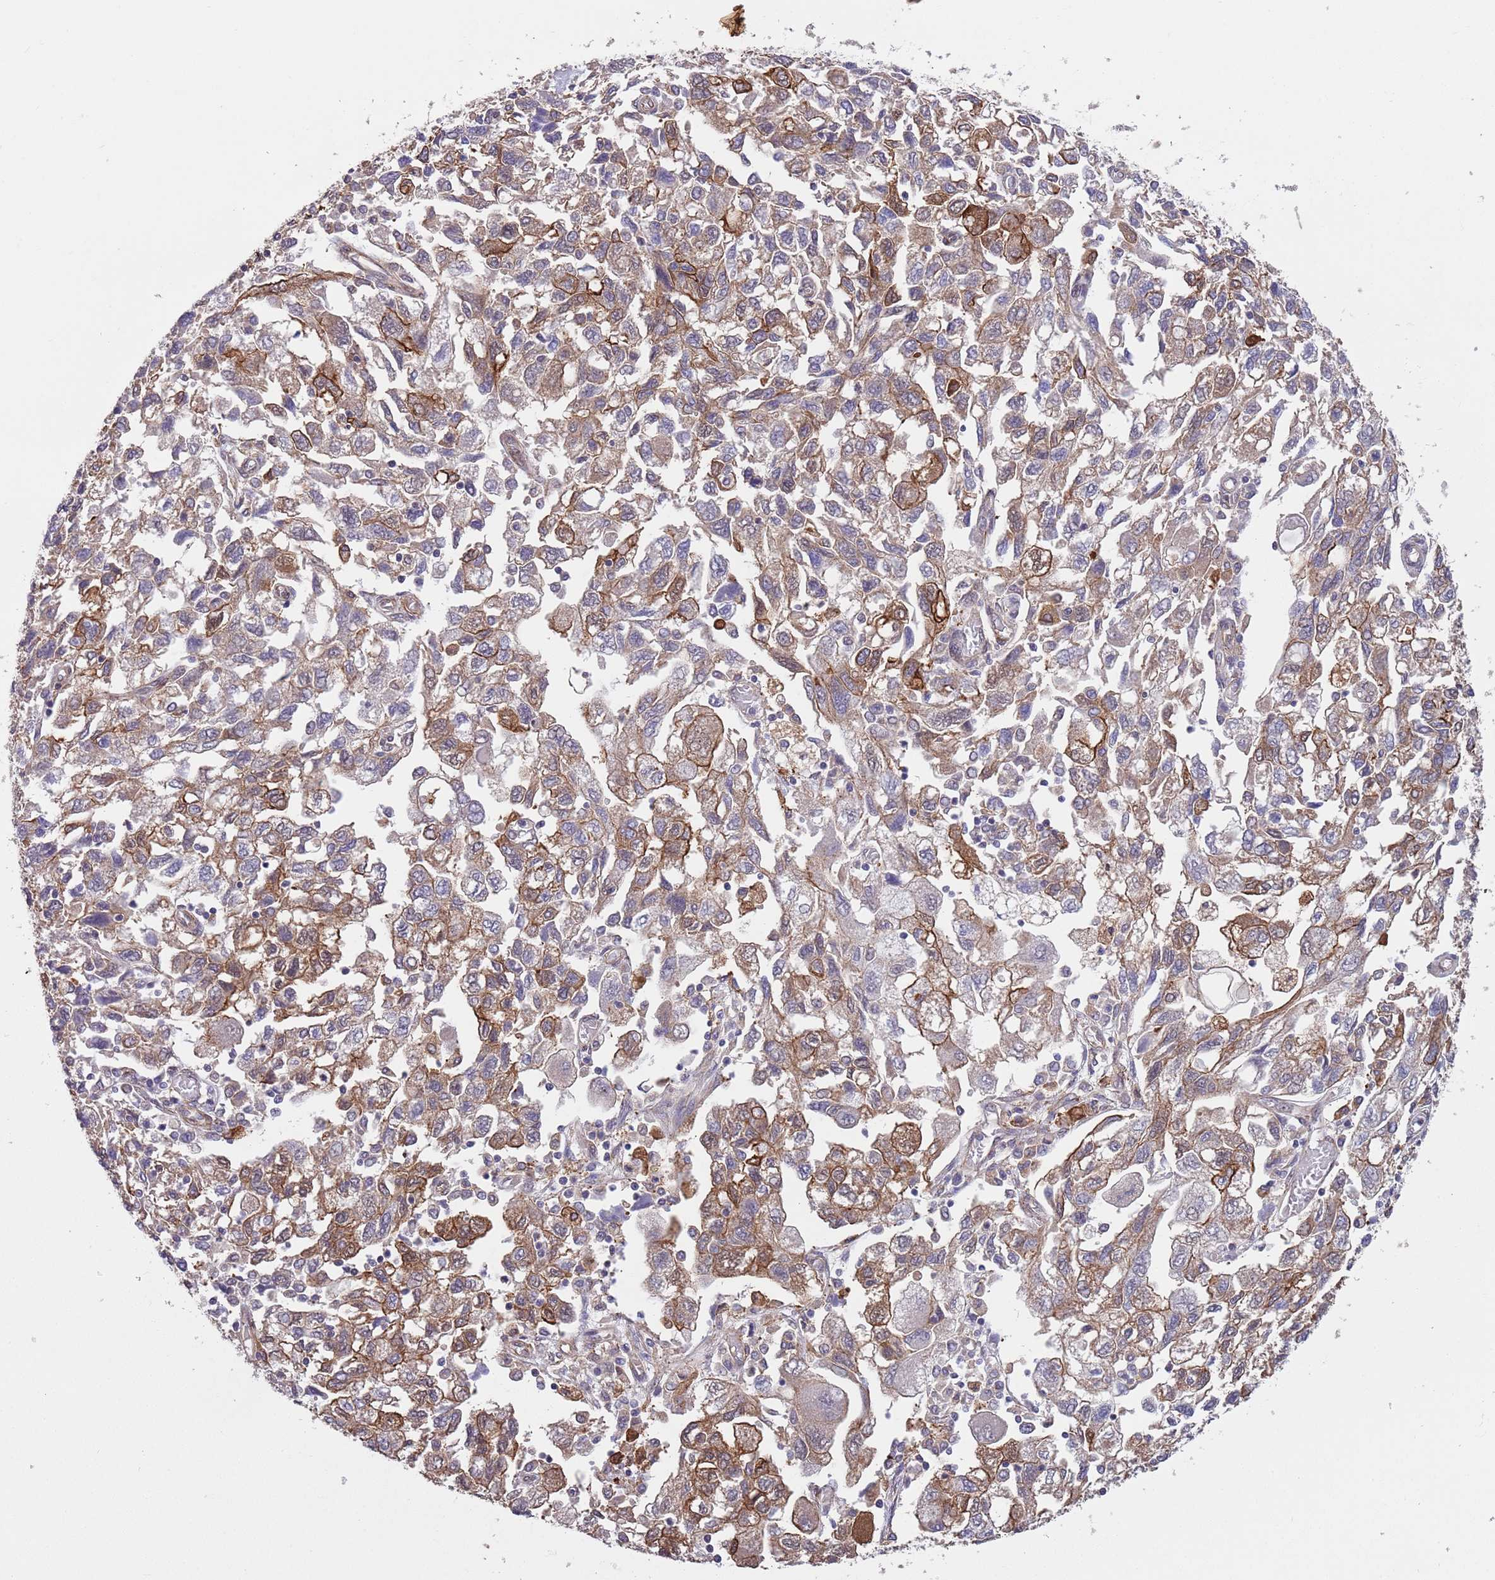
{"staining": {"intensity": "strong", "quantity": "25%-75%", "location": "cytoplasmic/membranous"}, "tissue": "ovarian cancer", "cell_type": "Tumor cells", "image_type": "cancer", "snomed": [{"axis": "morphology", "description": "Carcinoma, NOS"}, {"axis": "morphology", "description": "Cystadenocarcinoma, serous, NOS"}, {"axis": "topography", "description": "Ovary"}], "caption": "A brown stain highlights strong cytoplasmic/membranous positivity of a protein in carcinoma (ovarian) tumor cells.", "gene": "CREBZF", "patient": {"sex": "female", "age": 69}}